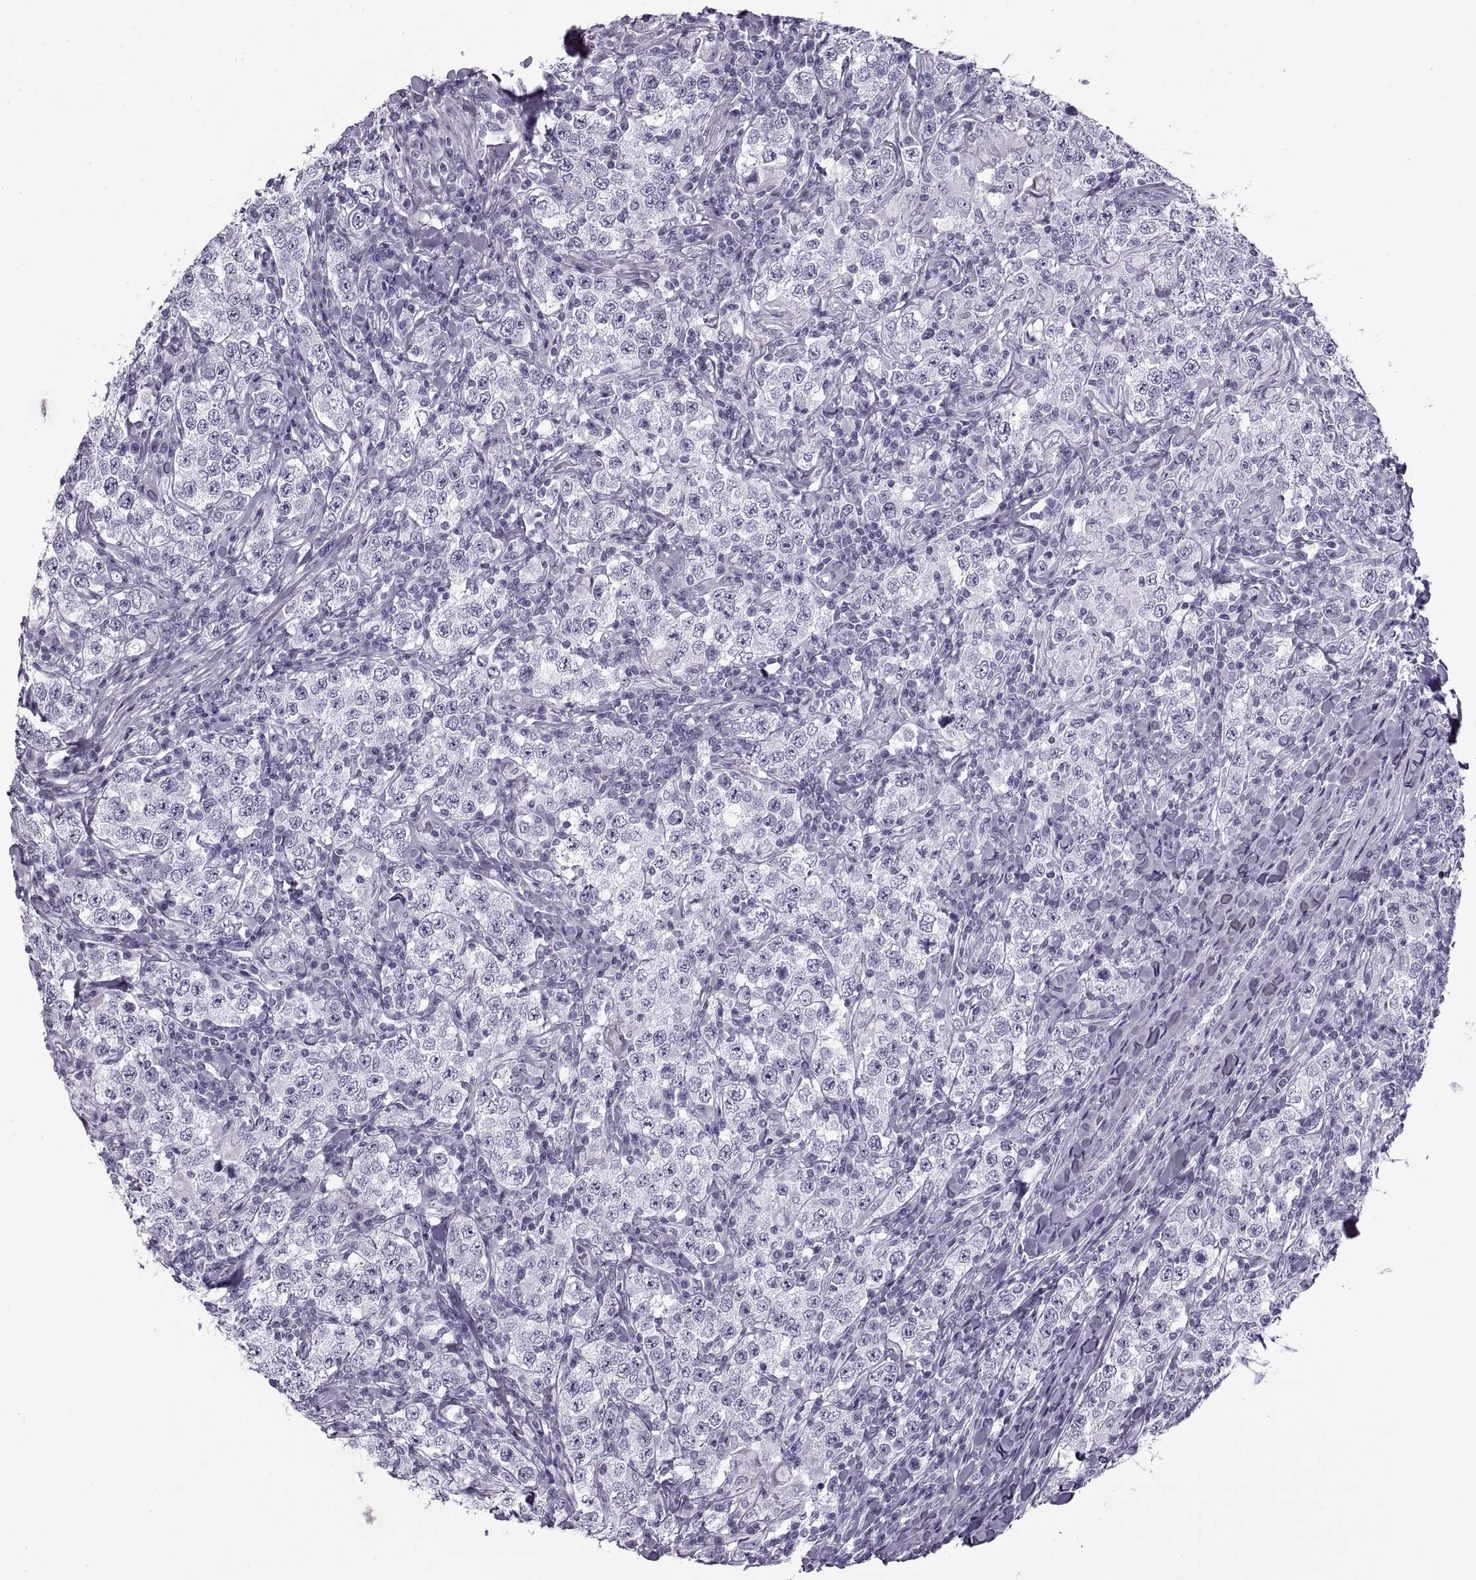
{"staining": {"intensity": "negative", "quantity": "none", "location": "none"}, "tissue": "testis cancer", "cell_type": "Tumor cells", "image_type": "cancer", "snomed": [{"axis": "morphology", "description": "Seminoma, NOS"}, {"axis": "morphology", "description": "Carcinoma, Embryonal, NOS"}, {"axis": "topography", "description": "Testis"}], "caption": "This image is of testis cancer stained with immunohistochemistry (IHC) to label a protein in brown with the nuclei are counter-stained blue. There is no positivity in tumor cells.", "gene": "RLBP1", "patient": {"sex": "male", "age": 41}}